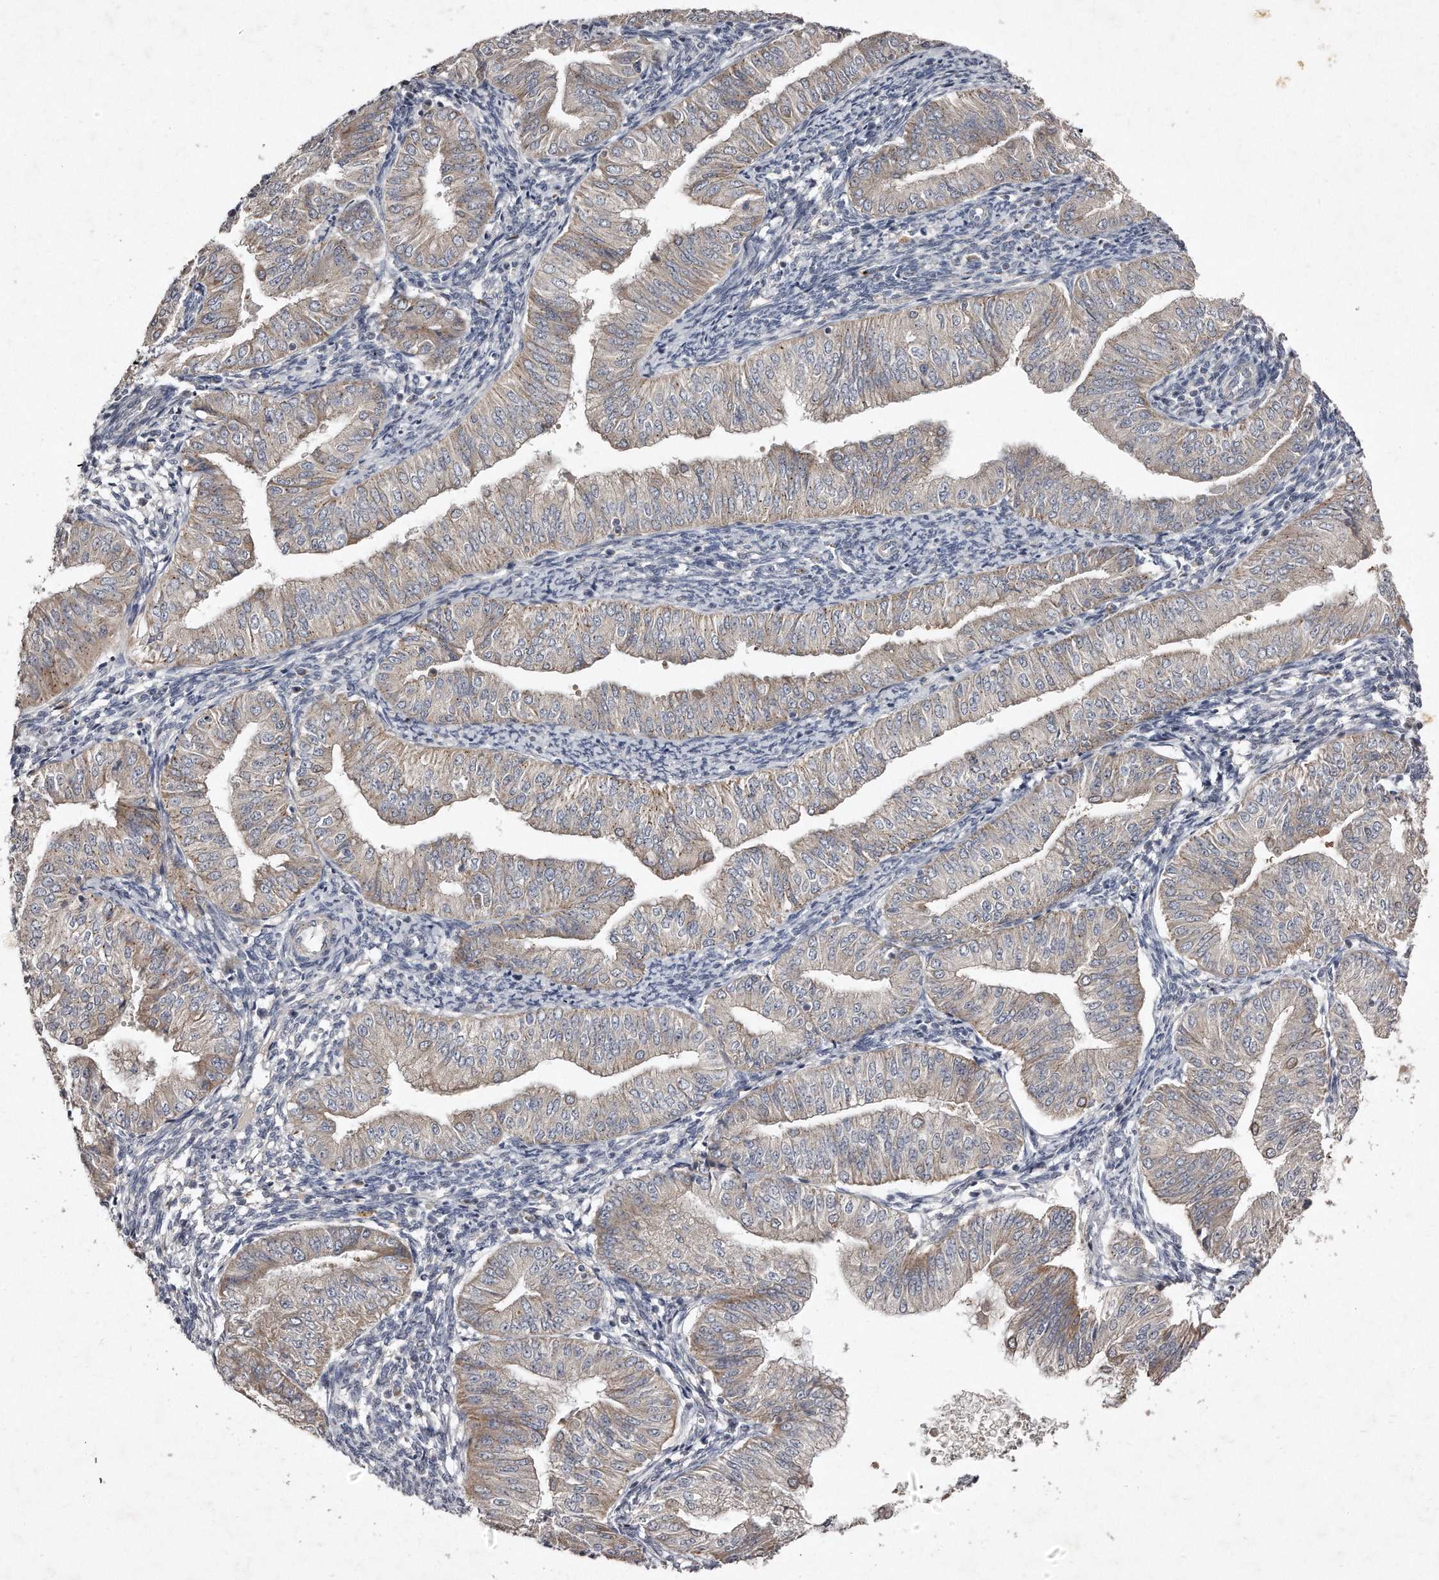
{"staining": {"intensity": "weak", "quantity": "25%-75%", "location": "cytoplasmic/membranous"}, "tissue": "endometrial cancer", "cell_type": "Tumor cells", "image_type": "cancer", "snomed": [{"axis": "morphology", "description": "Normal tissue, NOS"}, {"axis": "morphology", "description": "Adenocarcinoma, NOS"}, {"axis": "topography", "description": "Endometrium"}], "caption": "A high-resolution image shows immunohistochemistry staining of endometrial cancer, which displays weak cytoplasmic/membranous expression in about 25%-75% of tumor cells.", "gene": "TECR", "patient": {"sex": "female", "age": 53}}